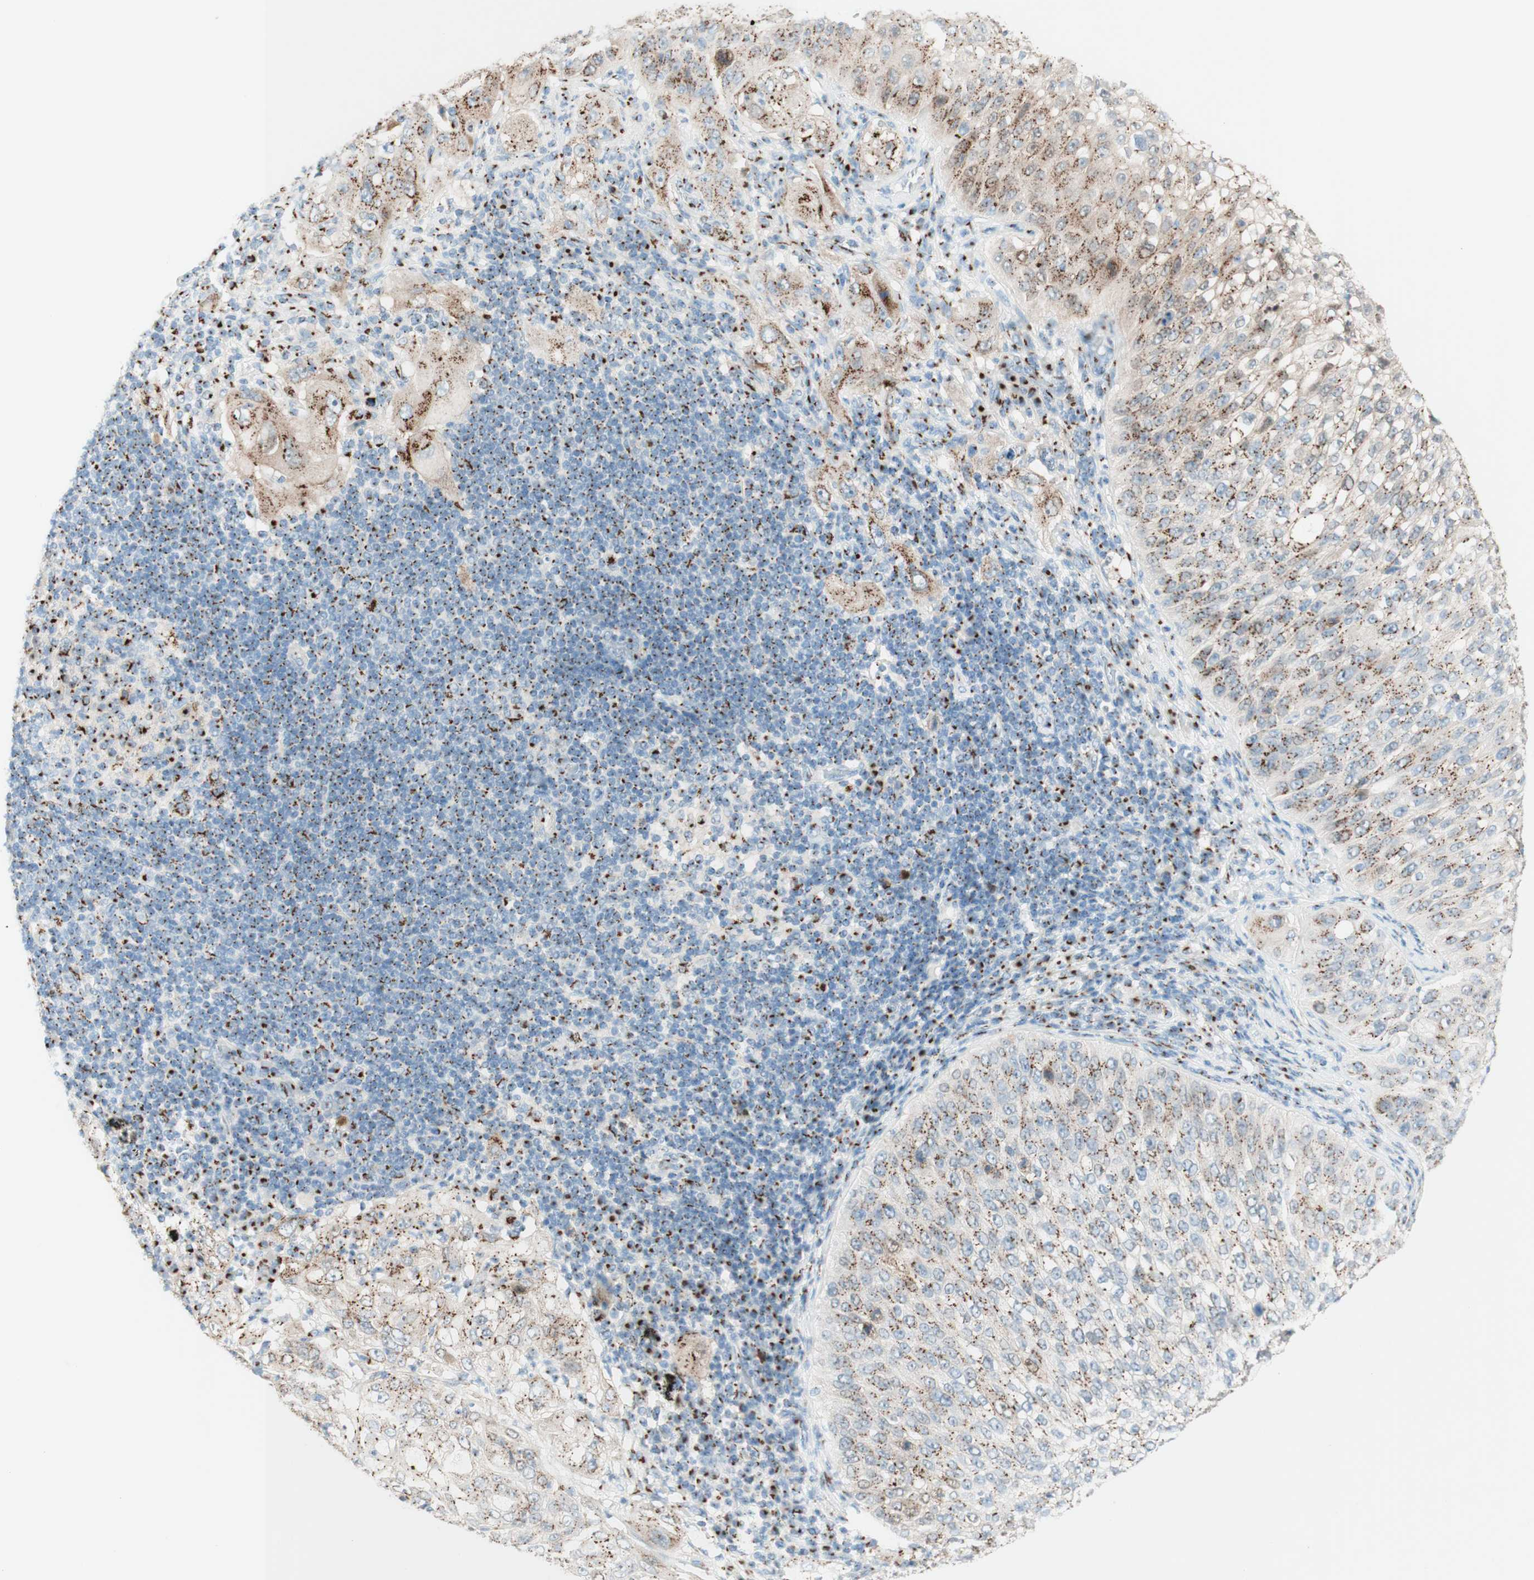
{"staining": {"intensity": "moderate", "quantity": ">75%", "location": "cytoplasmic/membranous"}, "tissue": "lung cancer", "cell_type": "Tumor cells", "image_type": "cancer", "snomed": [{"axis": "morphology", "description": "Inflammation, NOS"}, {"axis": "morphology", "description": "Squamous cell carcinoma, NOS"}, {"axis": "topography", "description": "Lymph node"}, {"axis": "topography", "description": "Soft tissue"}, {"axis": "topography", "description": "Lung"}], "caption": "There is medium levels of moderate cytoplasmic/membranous positivity in tumor cells of squamous cell carcinoma (lung), as demonstrated by immunohistochemical staining (brown color).", "gene": "GOLGB1", "patient": {"sex": "male", "age": 66}}